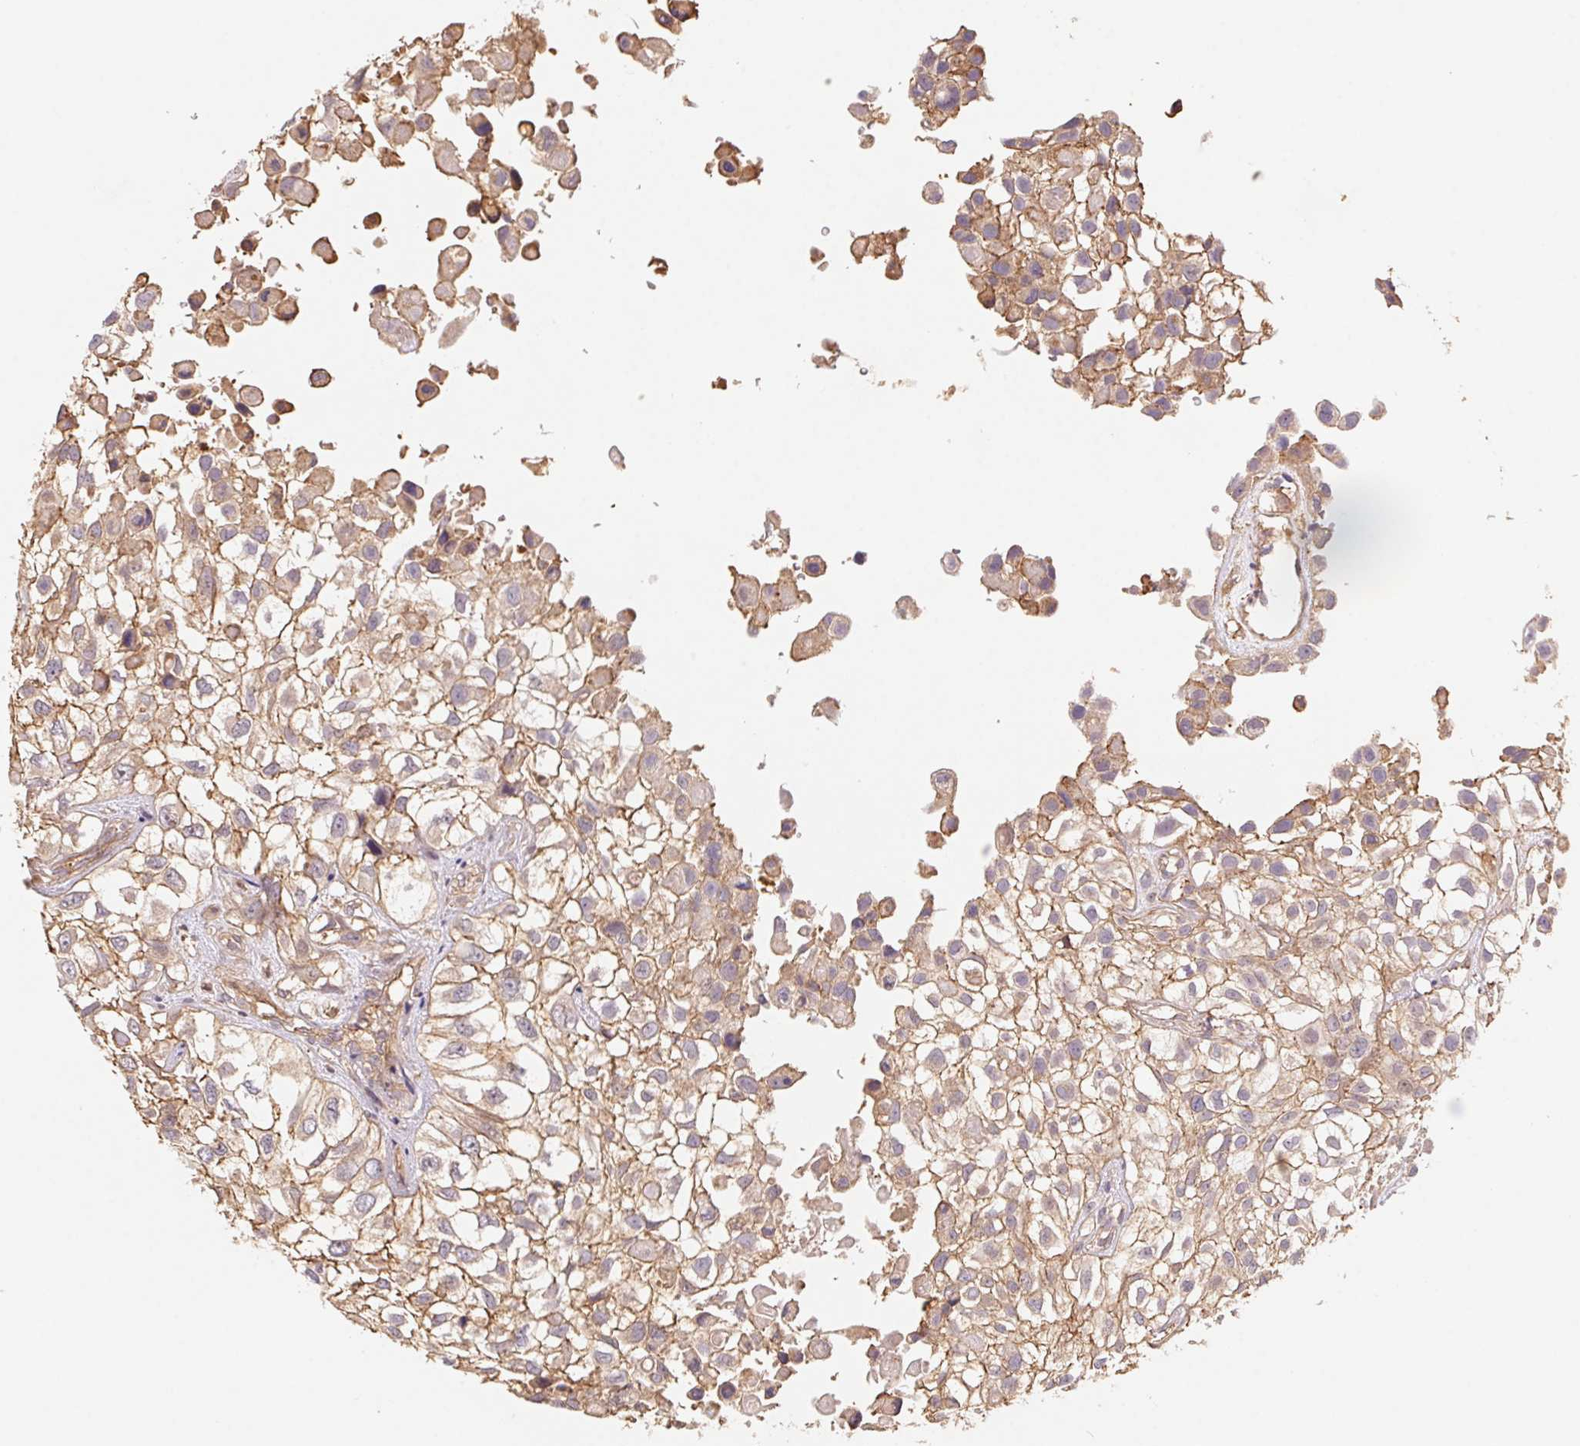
{"staining": {"intensity": "moderate", "quantity": ">75%", "location": "cytoplasmic/membranous"}, "tissue": "urothelial cancer", "cell_type": "Tumor cells", "image_type": "cancer", "snomed": [{"axis": "morphology", "description": "Urothelial carcinoma, High grade"}, {"axis": "topography", "description": "Urinary bladder"}], "caption": "High-grade urothelial carcinoma was stained to show a protein in brown. There is medium levels of moderate cytoplasmic/membranous staining in about >75% of tumor cells.", "gene": "ATG10", "patient": {"sex": "male", "age": 56}}